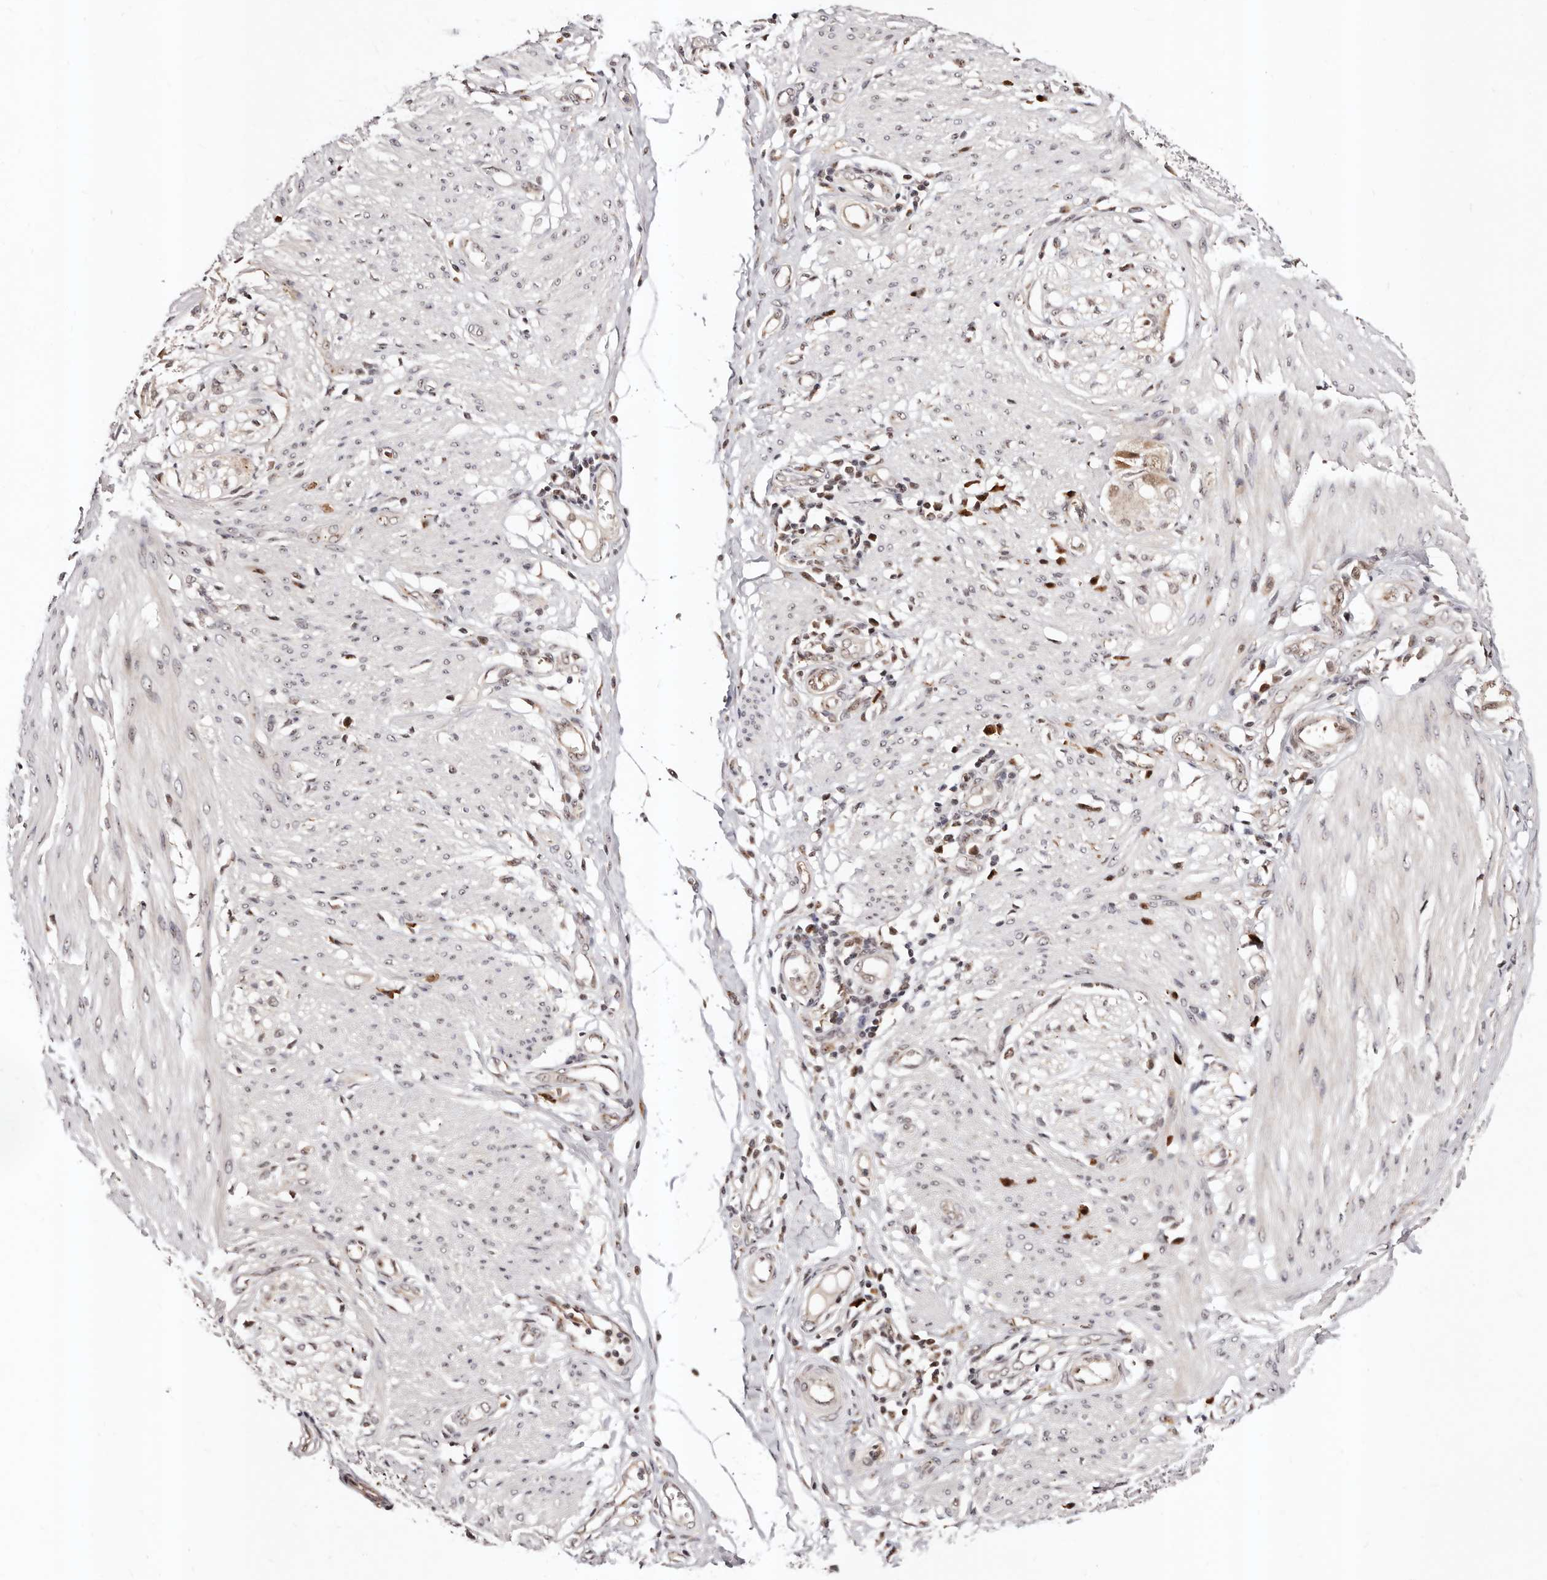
{"staining": {"intensity": "weak", "quantity": "25%-75%", "location": "nuclear"}, "tissue": "smooth muscle", "cell_type": "Smooth muscle cells", "image_type": "normal", "snomed": [{"axis": "morphology", "description": "Normal tissue, NOS"}, {"axis": "morphology", "description": "Adenocarcinoma, NOS"}, {"axis": "topography", "description": "Colon"}, {"axis": "topography", "description": "Peripheral nerve tissue"}], "caption": "Brown immunohistochemical staining in unremarkable smooth muscle shows weak nuclear staining in approximately 25%-75% of smooth muscle cells.", "gene": "APOL6", "patient": {"sex": "male", "age": 14}}